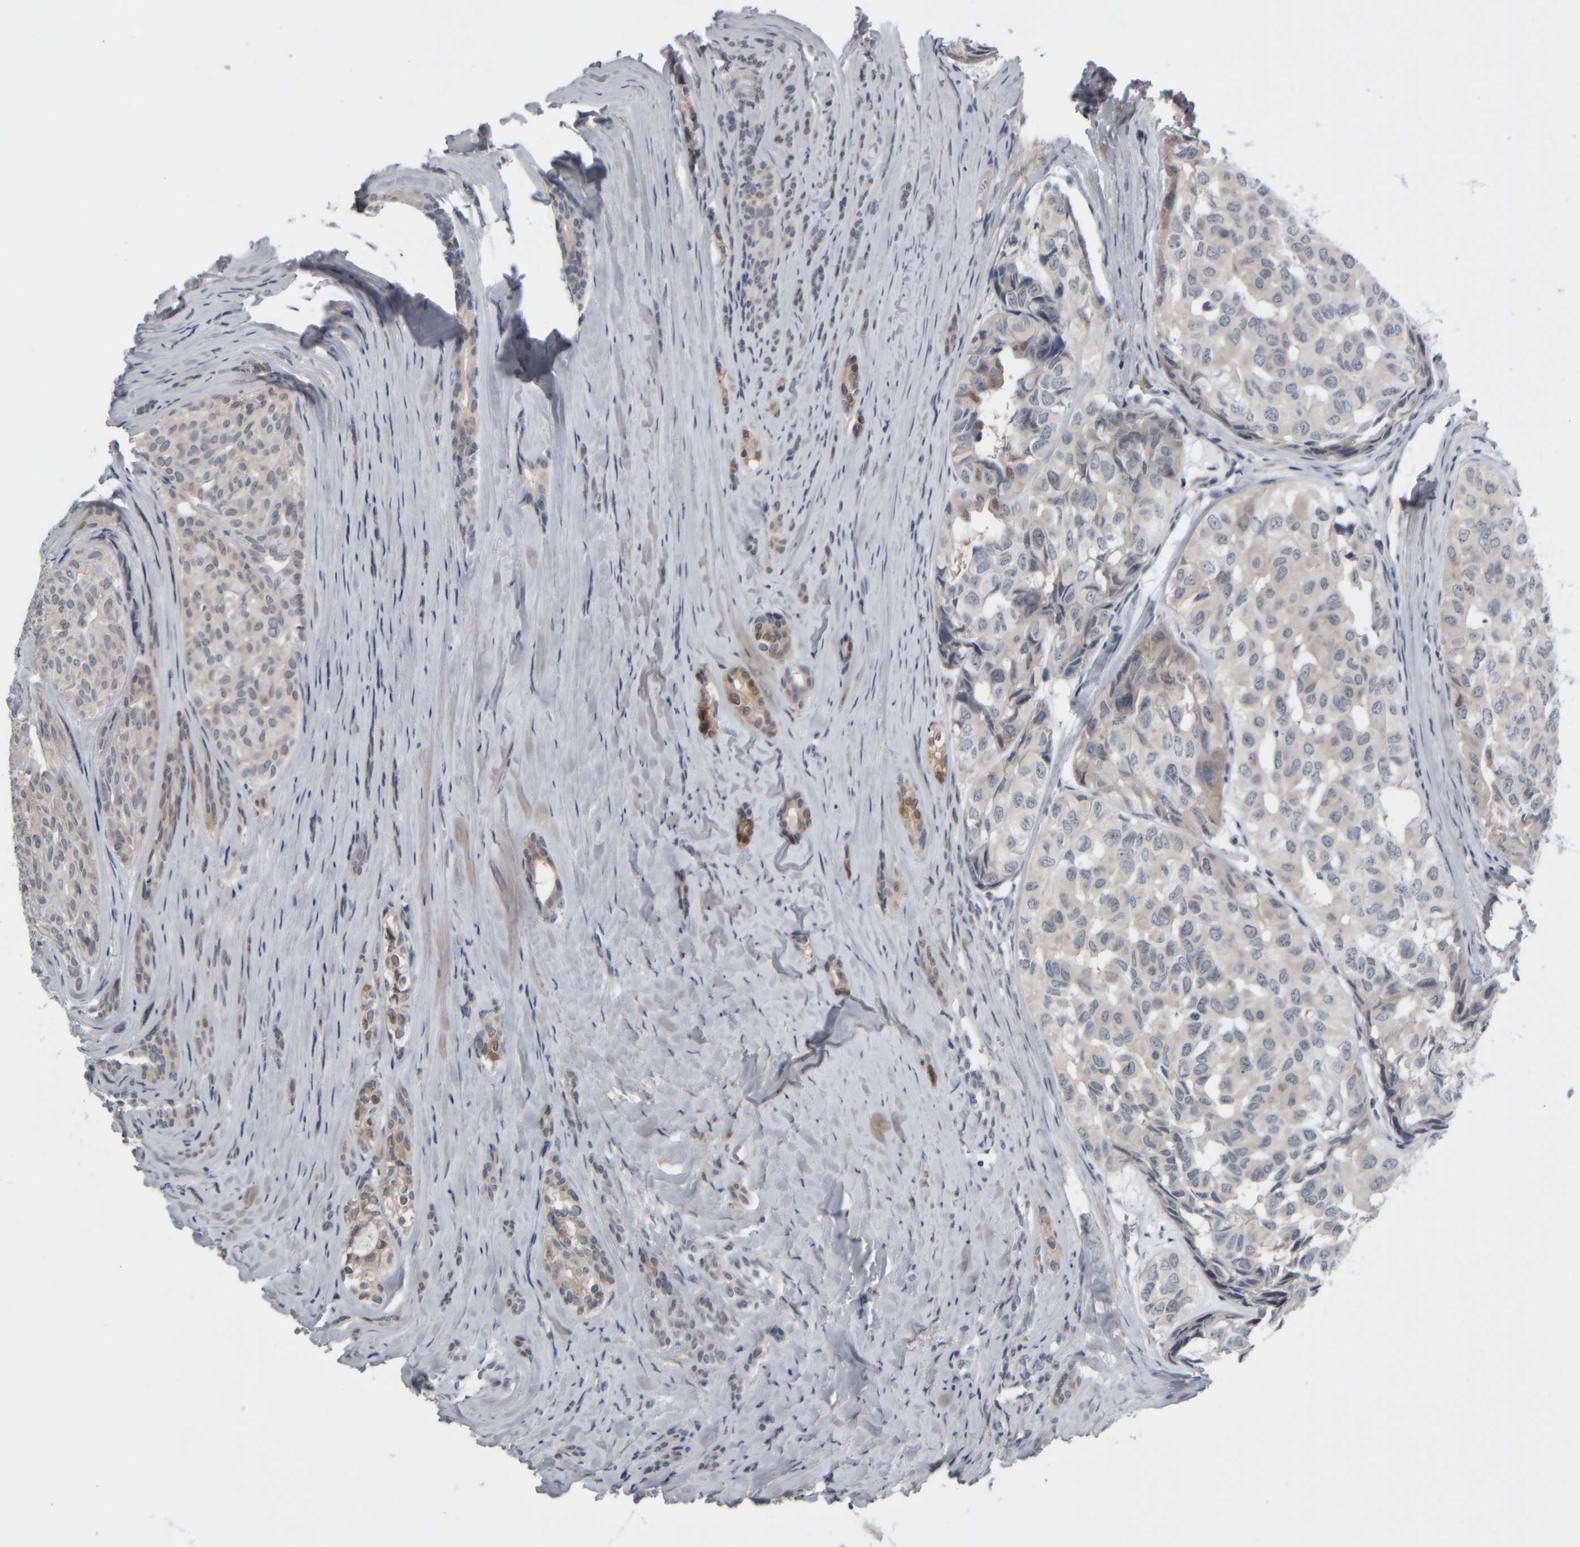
{"staining": {"intensity": "weak", "quantity": "<25%", "location": "cytoplasmic/membranous,nuclear"}, "tissue": "head and neck cancer", "cell_type": "Tumor cells", "image_type": "cancer", "snomed": [{"axis": "morphology", "description": "Adenocarcinoma, NOS"}, {"axis": "topography", "description": "Salivary gland, NOS"}, {"axis": "topography", "description": "Head-Neck"}], "caption": "An image of human adenocarcinoma (head and neck) is negative for staining in tumor cells. Brightfield microscopy of immunohistochemistry (IHC) stained with DAB (3,3'-diaminobenzidine) (brown) and hematoxylin (blue), captured at high magnification.", "gene": "COL14A1", "patient": {"sex": "female", "age": 76}}